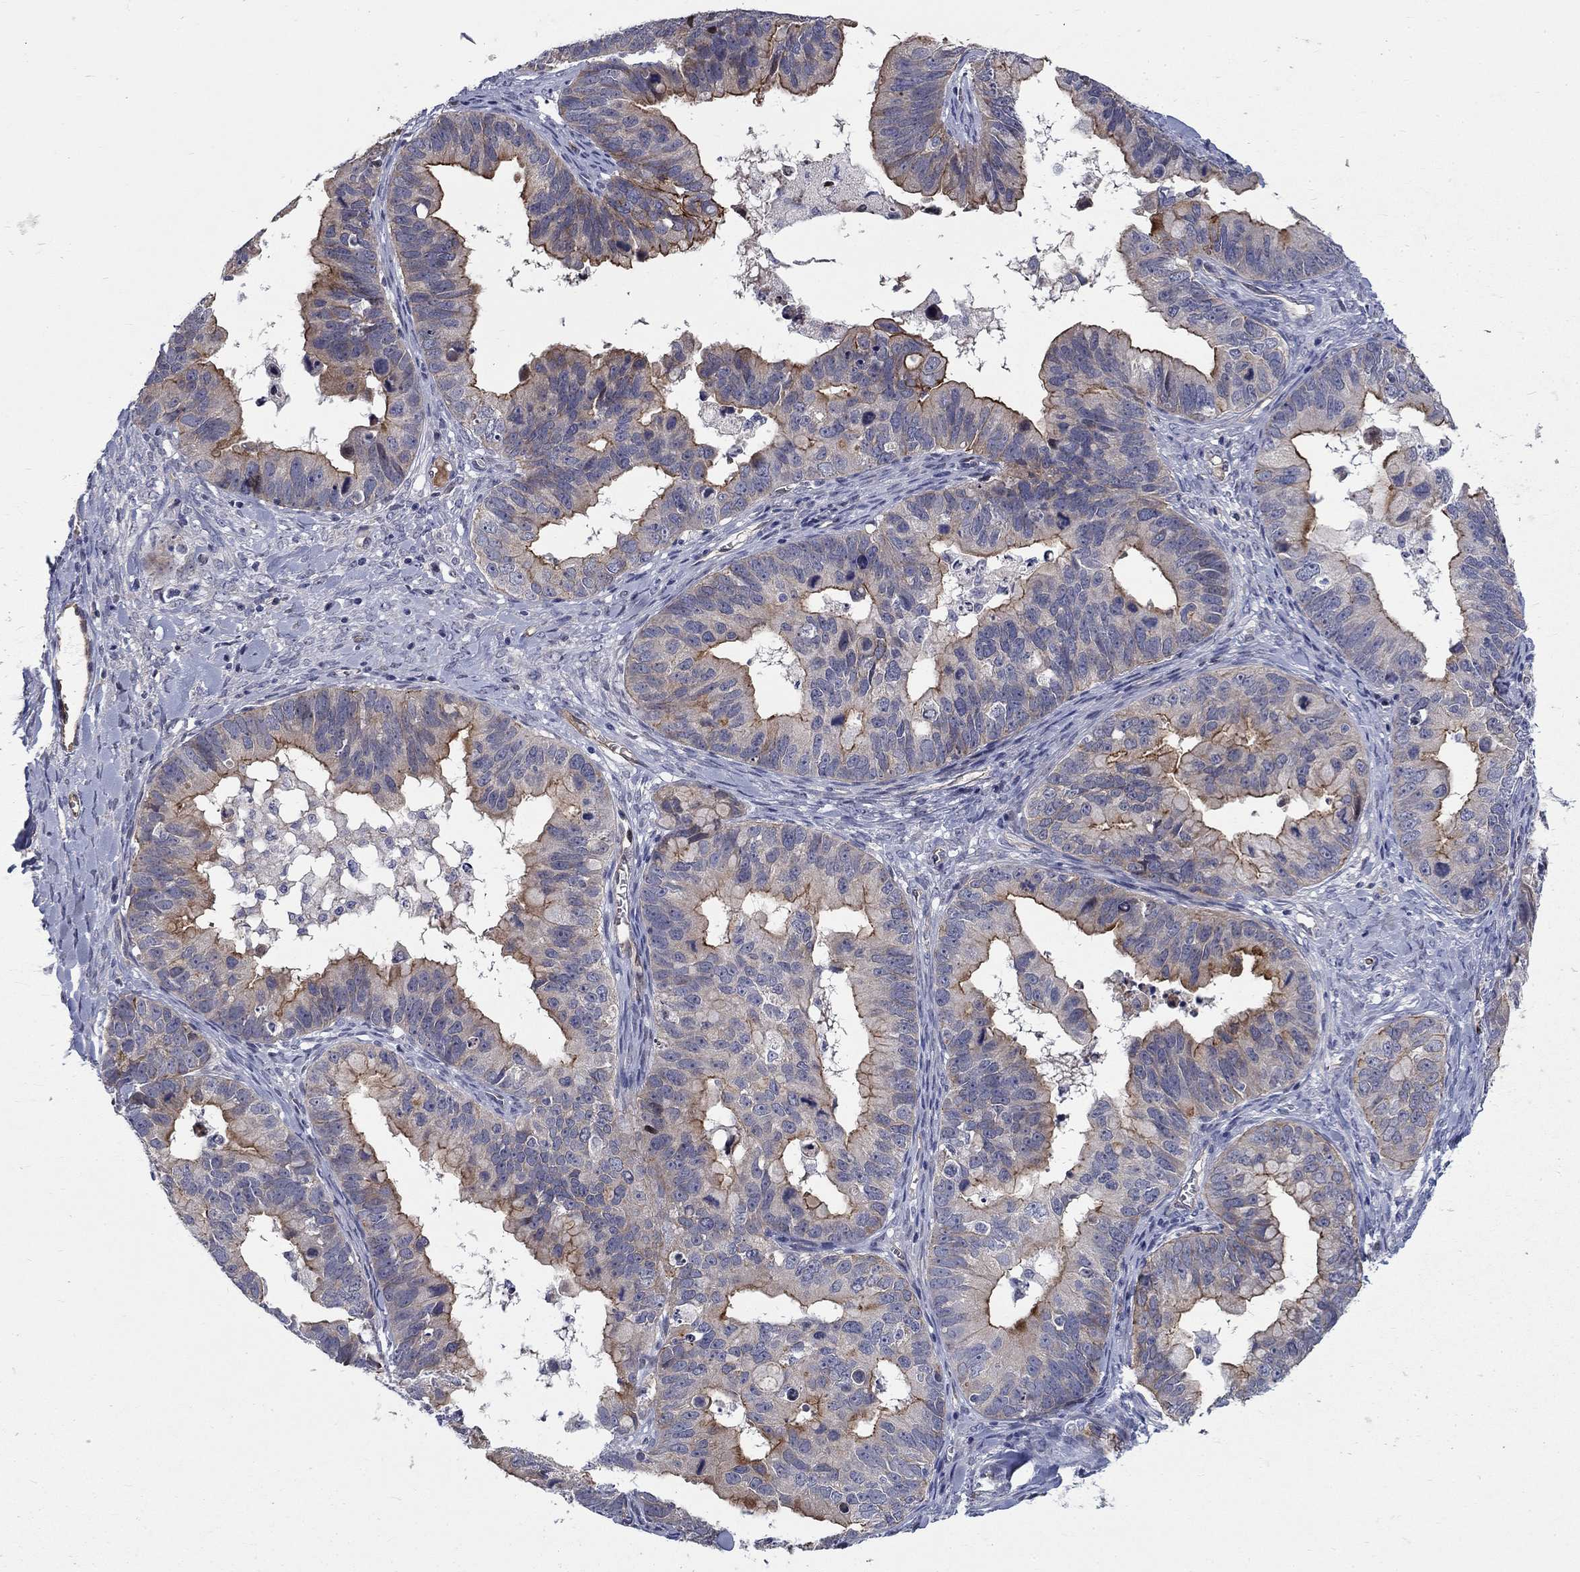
{"staining": {"intensity": "strong", "quantity": "<25%", "location": "cytoplasmic/membranous"}, "tissue": "ovarian cancer", "cell_type": "Tumor cells", "image_type": "cancer", "snomed": [{"axis": "morphology", "description": "Cystadenocarcinoma, mucinous, NOS"}, {"axis": "topography", "description": "Ovary"}], "caption": "High-power microscopy captured an immunohistochemistry (IHC) histopathology image of ovarian mucinous cystadenocarcinoma, revealing strong cytoplasmic/membranous positivity in about <25% of tumor cells.", "gene": "SLC1A1", "patient": {"sex": "female", "age": 76}}